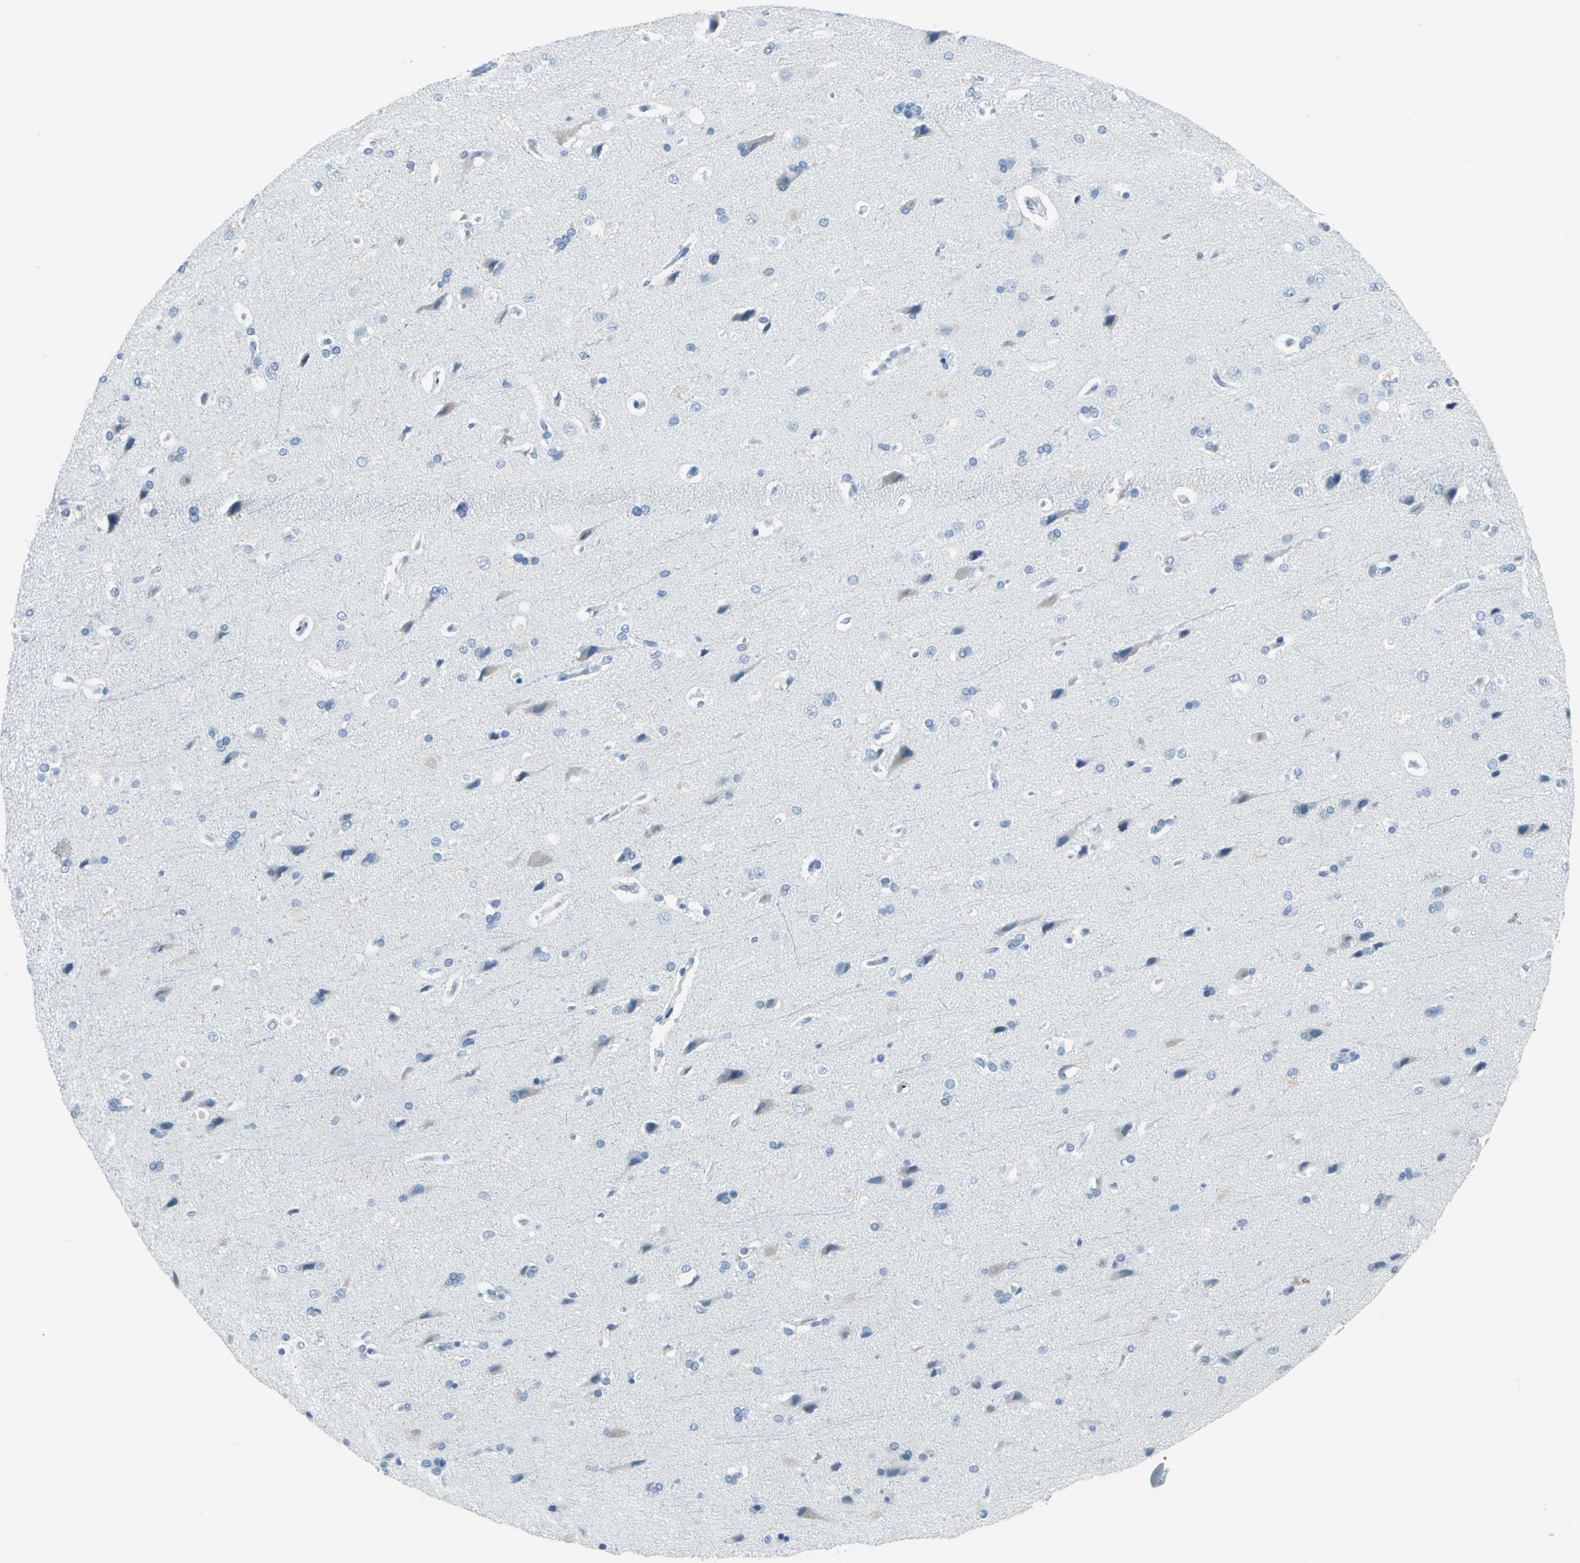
{"staining": {"intensity": "negative", "quantity": "none", "location": "none"}, "tissue": "cerebral cortex", "cell_type": "Endothelial cells", "image_type": "normal", "snomed": [{"axis": "morphology", "description": "Normal tissue, NOS"}, {"axis": "topography", "description": "Cerebral cortex"}], "caption": "A high-resolution image shows immunohistochemistry (IHC) staining of benign cerebral cortex, which demonstrates no significant staining in endothelial cells. (Stains: DAB (3,3'-diaminobenzidine) immunohistochemistry (IHC) with hematoxylin counter stain, Microscopy: brightfield microscopy at high magnification).", "gene": "PKLR", "patient": {"sex": "male", "age": 62}}